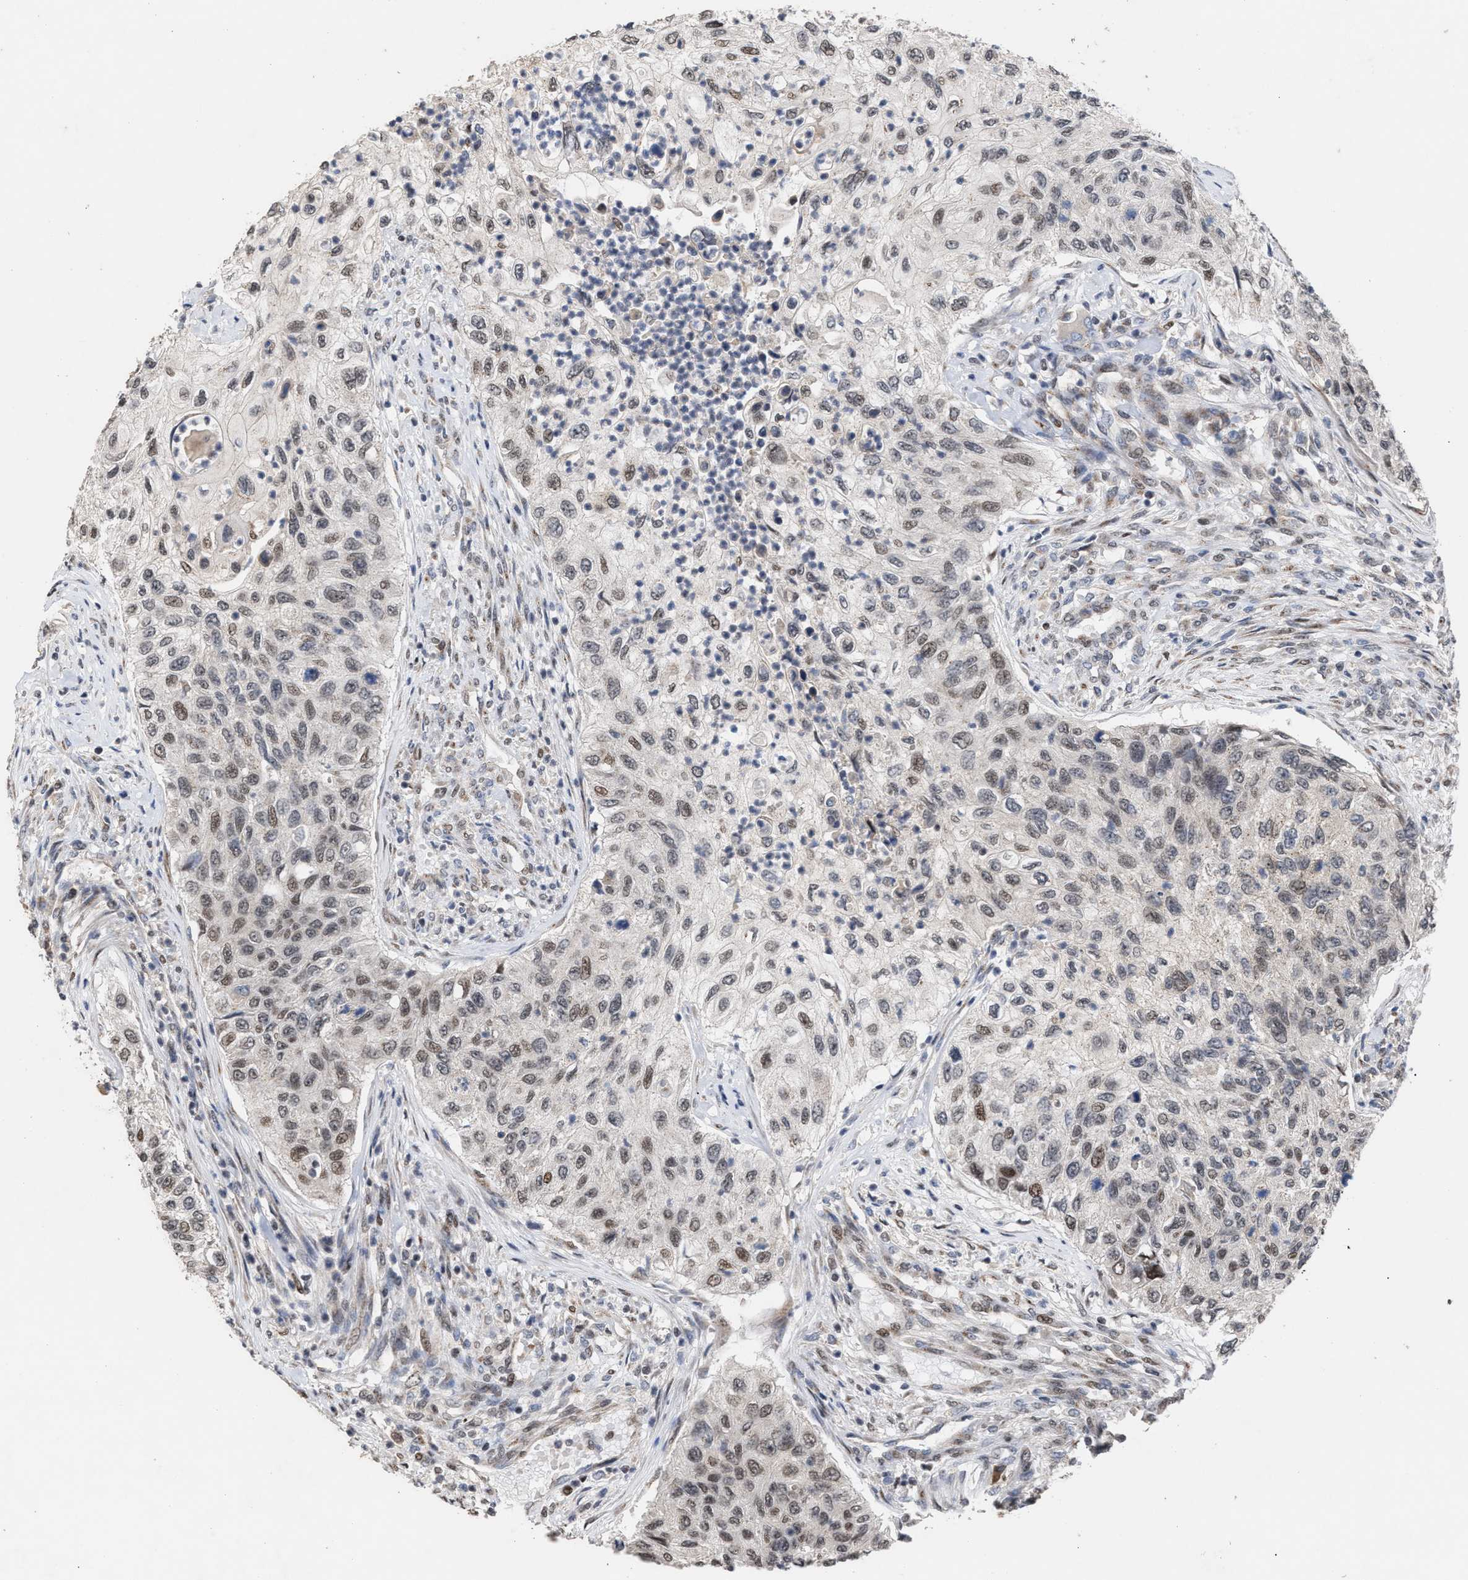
{"staining": {"intensity": "weak", "quantity": "25%-75%", "location": "nuclear"}, "tissue": "urothelial cancer", "cell_type": "Tumor cells", "image_type": "cancer", "snomed": [{"axis": "morphology", "description": "Urothelial carcinoma, High grade"}, {"axis": "topography", "description": "Urinary bladder"}], "caption": "Immunohistochemistry of human urothelial cancer demonstrates low levels of weak nuclear positivity in about 25%-75% of tumor cells. (DAB (3,3'-diaminobenzidine) = brown stain, brightfield microscopy at high magnification).", "gene": "MKNK2", "patient": {"sex": "female", "age": 60}}